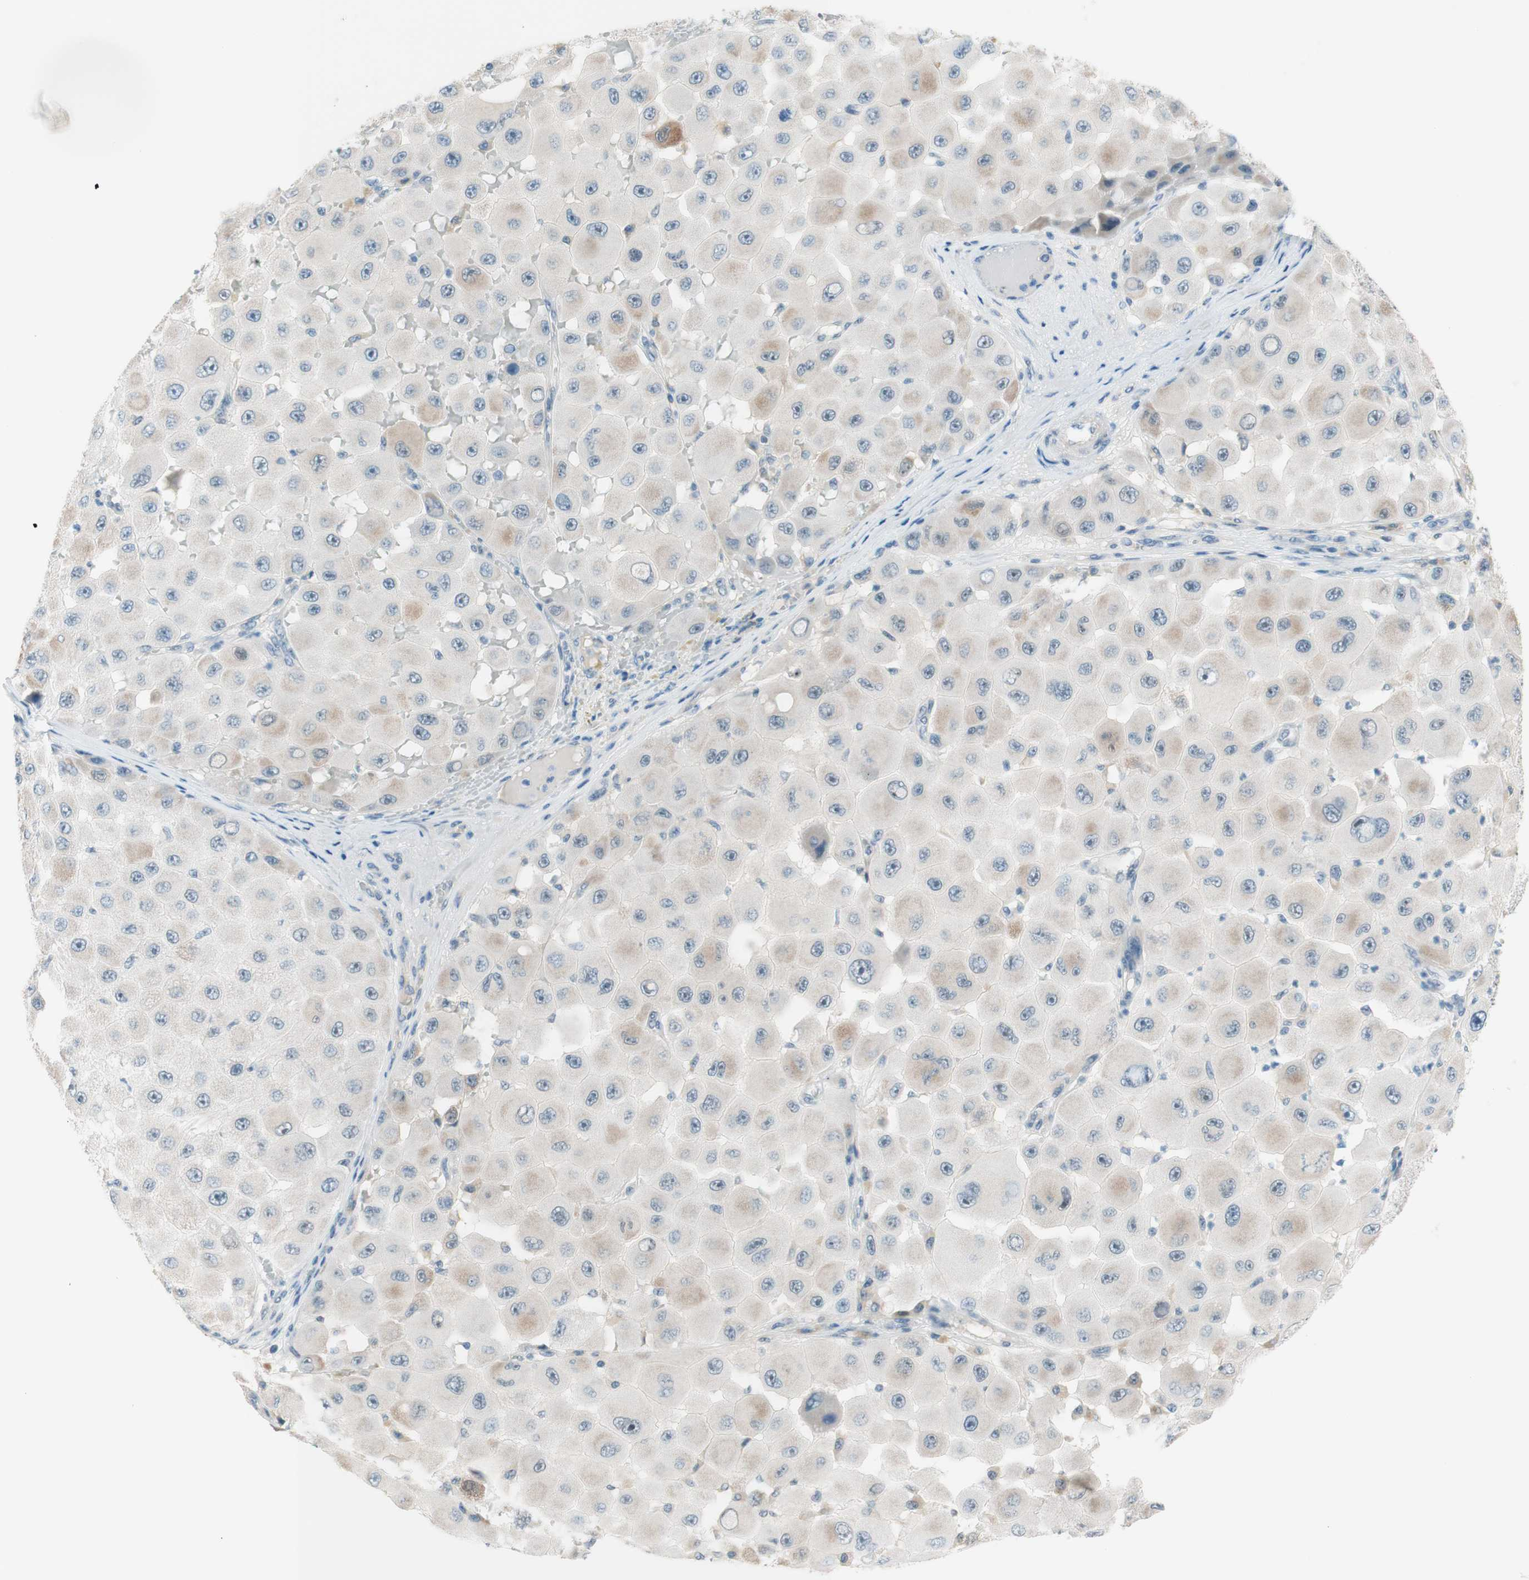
{"staining": {"intensity": "weak", "quantity": ">75%", "location": "cytoplasmic/membranous,nuclear"}, "tissue": "melanoma", "cell_type": "Tumor cells", "image_type": "cancer", "snomed": [{"axis": "morphology", "description": "Malignant melanoma, NOS"}, {"axis": "topography", "description": "Skin"}], "caption": "High-magnification brightfield microscopy of melanoma stained with DAB (3,3'-diaminobenzidine) (brown) and counterstained with hematoxylin (blue). tumor cells exhibit weak cytoplasmic/membranous and nuclear expression is identified in about>75% of cells.", "gene": "JPH1", "patient": {"sex": "female", "age": 81}}